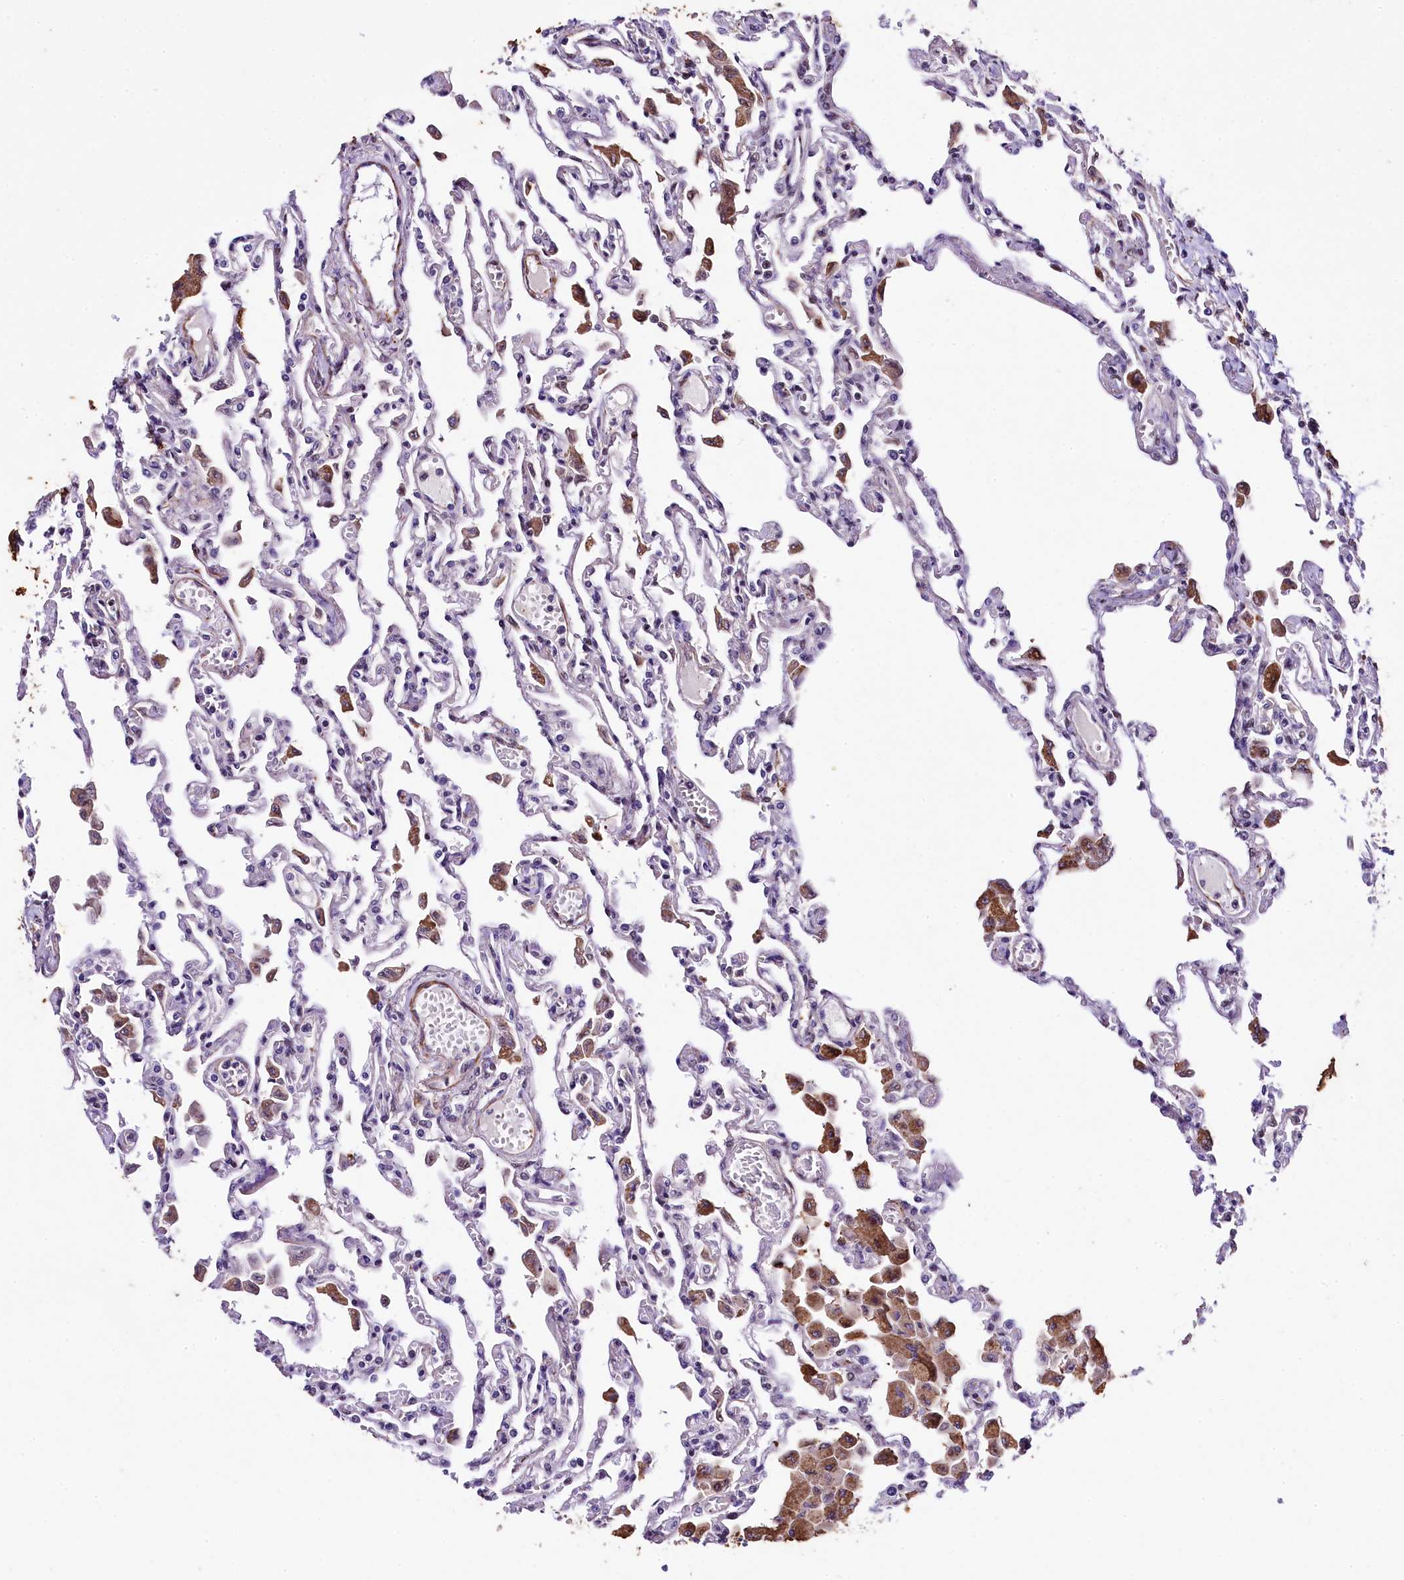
{"staining": {"intensity": "moderate", "quantity": "<25%", "location": "nuclear"}, "tissue": "lung", "cell_type": "Alveolar cells", "image_type": "normal", "snomed": [{"axis": "morphology", "description": "Normal tissue, NOS"}, {"axis": "topography", "description": "Bronchus"}, {"axis": "topography", "description": "Lung"}], "caption": "Protein expression analysis of benign lung displays moderate nuclear staining in approximately <25% of alveolar cells.", "gene": "SAMD10", "patient": {"sex": "female", "age": 49}}